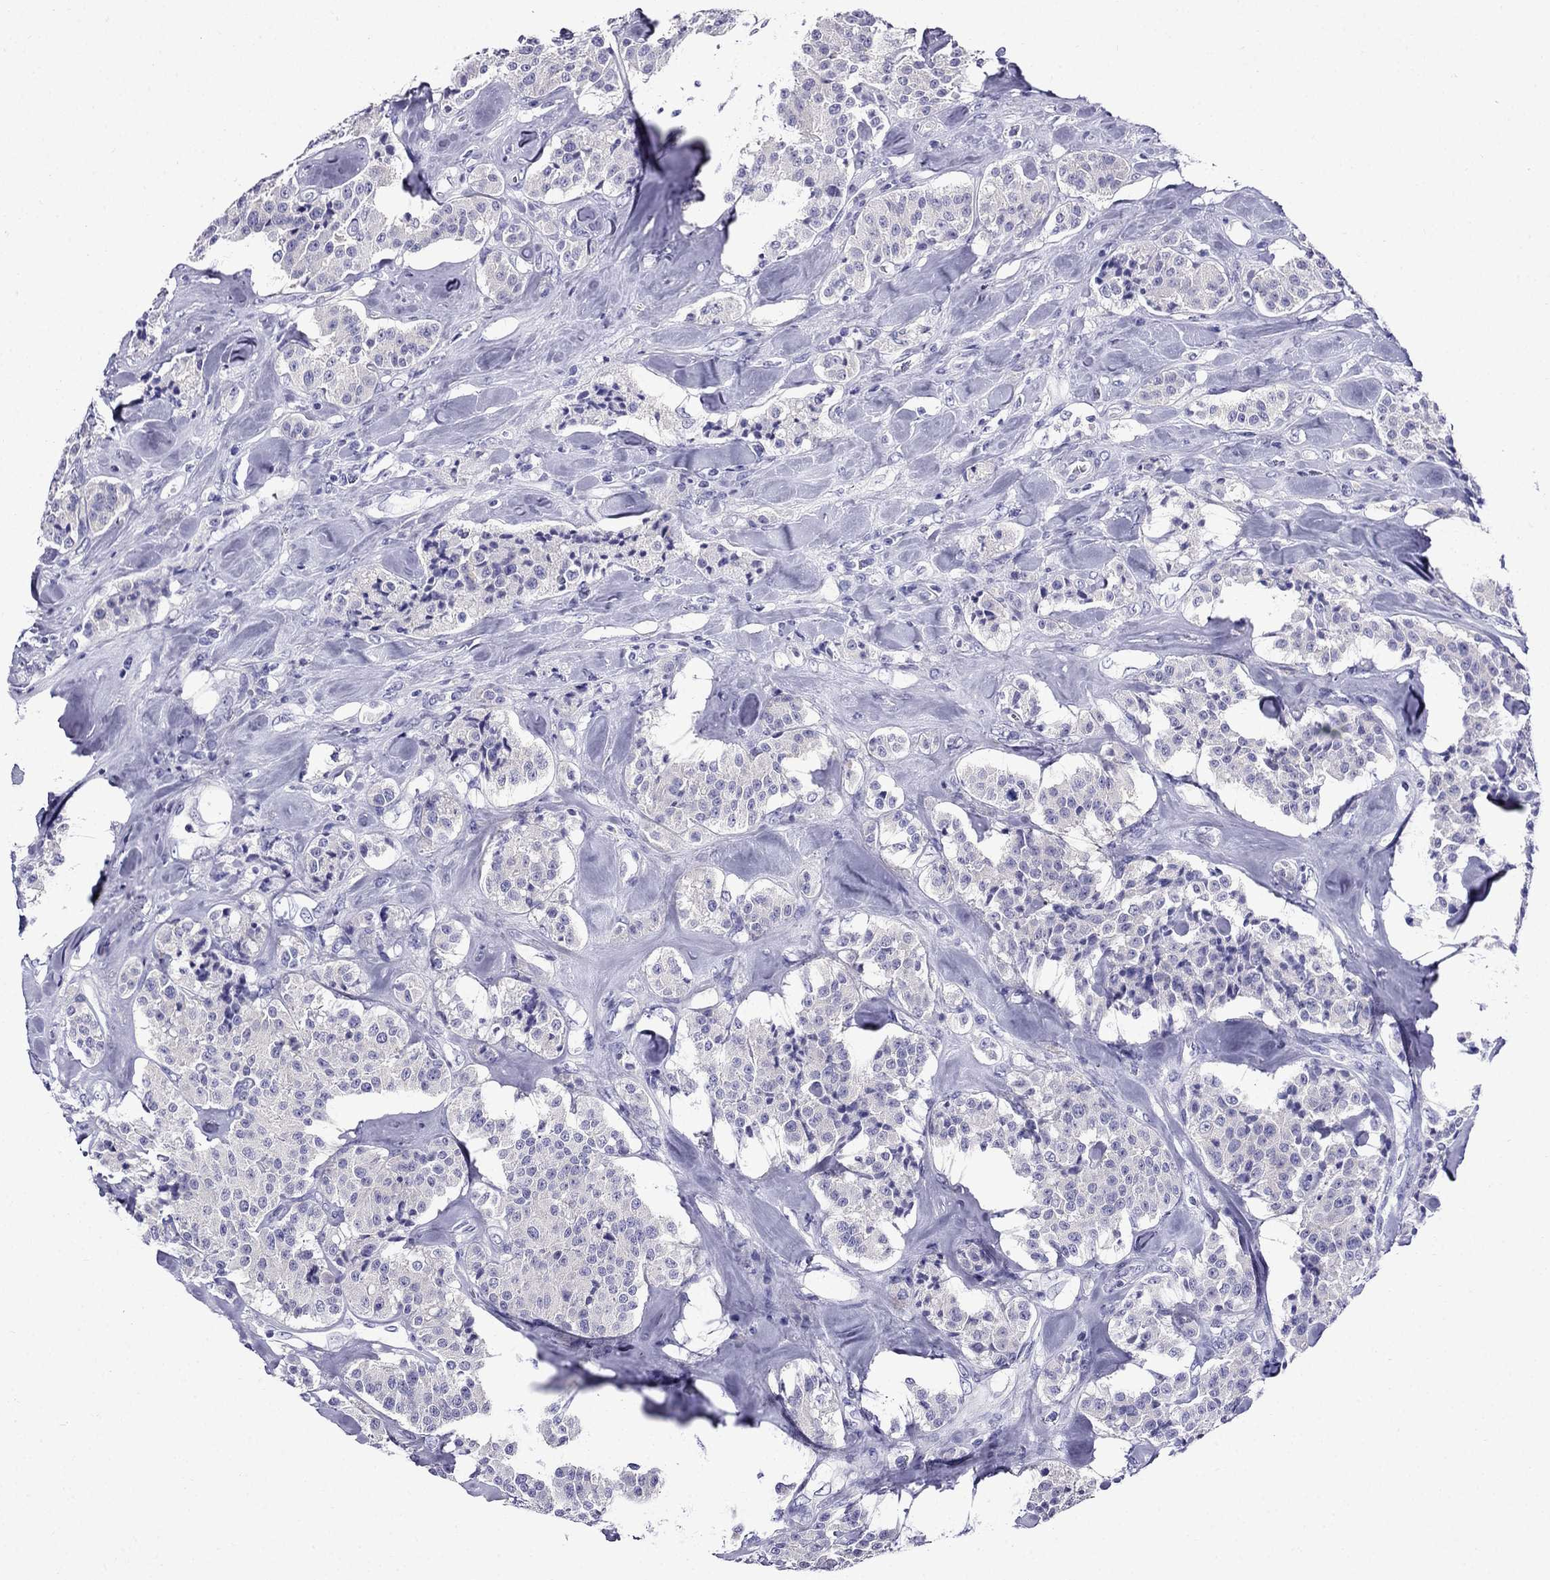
{"staining": {"intensity": "negative", "quantity": "none", "location": "none"}, "tissue": "carcinoid", "cell_type": "Tumor cells", "image_type": "cancer", "snomed": [{"axis": "morphology", "description": "Carcinoid, malignant, NOS"}, {"axis": "topography", "description": "Pancreas"}], "caption": "Malignant carcinoid was stained to show a protein in brown. There is no significant positivity in tumor cells. The staining was performed using DAB to visualize the protein expression in brown, while the nuclei were stained in blue with hematoxylin (Magnification: 20x).", "gene": "ERC2", "patient": {"sex": "male", "age": 41}}